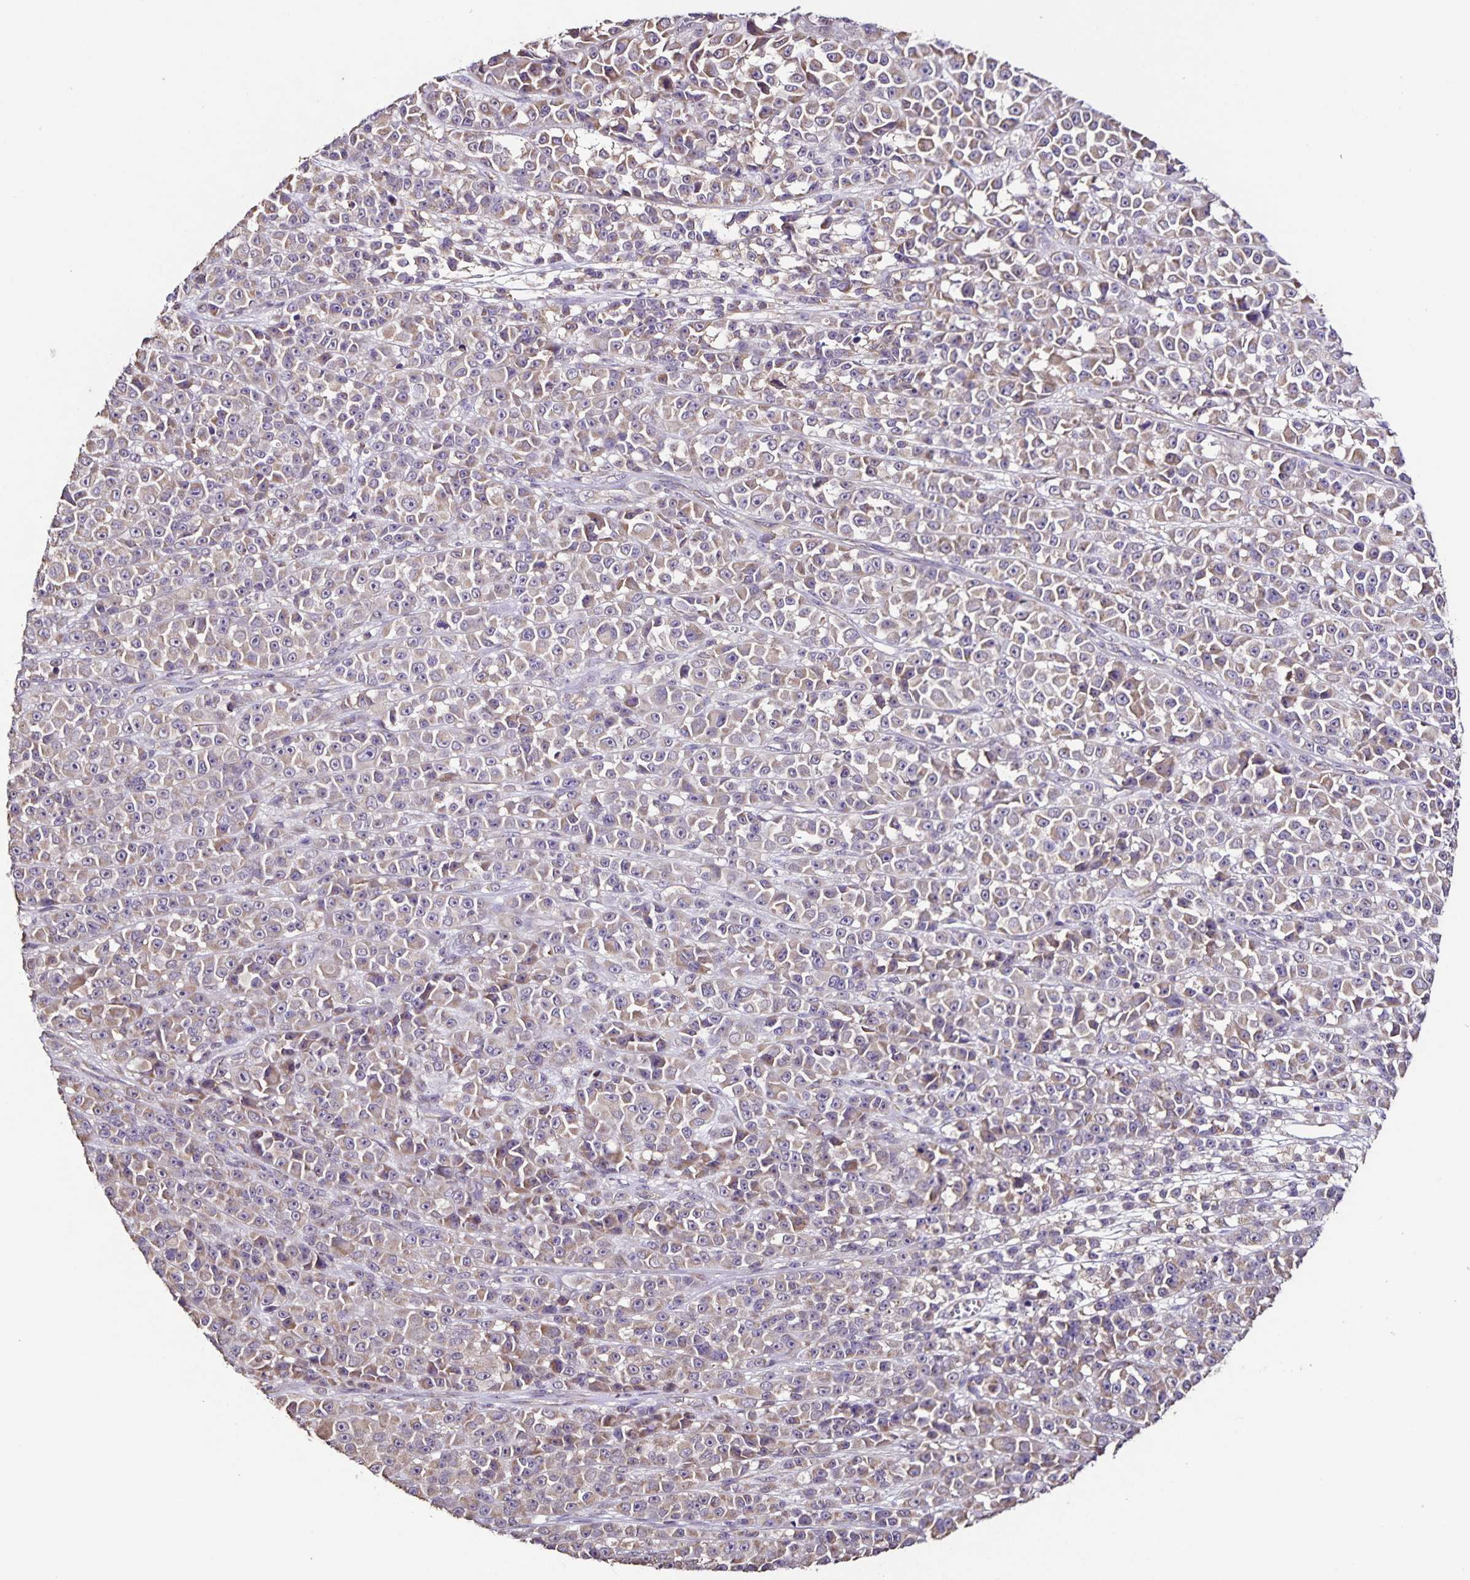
{"staining": {"intensity": "weak", "quantity": "<25%", "location": "cytoplasmic/membranous"}, "tissue": "melanoma", "cell_type": "Tumor cells", "image_type": "cancer", "snomed": [{"axis": "morphology", "description": "Malignant melanoma, NOS"}, {"axis": "topography", "description": "Skin"}, {"axis": "topography", "description": "Skin of back"}], "caption": "Malignant melanoma was stained to show a protein in brown. There is no significant expression in tumor cells.", "gene": "MAN1A1", "patient": {"sex": "male", "age": 91}}